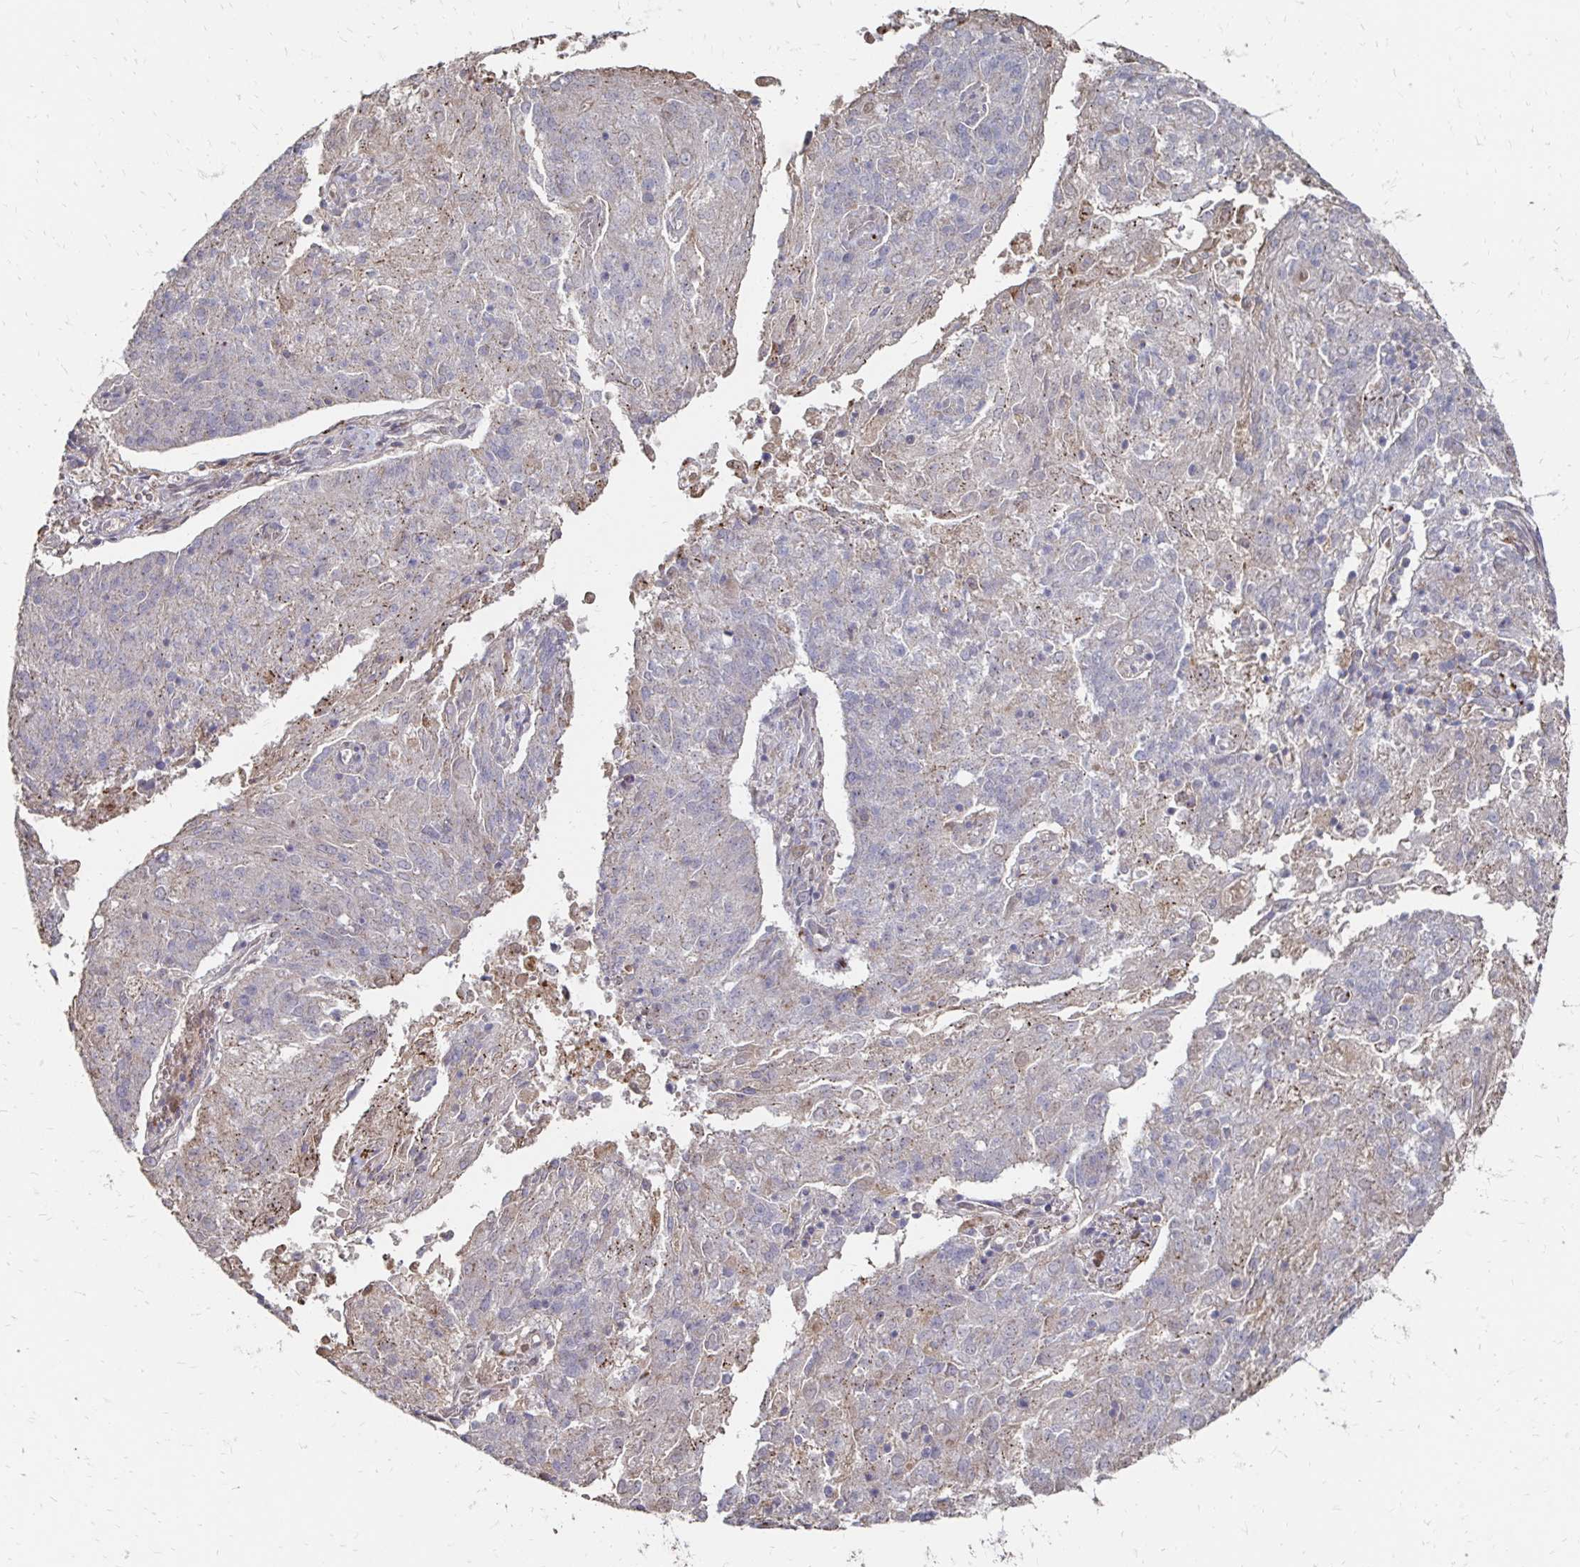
{"staining": {"intensity": "negative", "quantity": "none", "location": "none"}, "tissue": "endometrial cancer", "cell_type": "Tumor cells", "image_type": "cancer", "snomed": [{"axis": "morphology", "description": "Adenocarcinoma, NOS"}, {"axis": "topography", "description": "Endometrium"}], "caption": "The image exhibits no staining of tumor cells in adenocarcinoma (endometrial).", "gene": "ZNF727", "patient": {"sex": "female", "age": 82}}